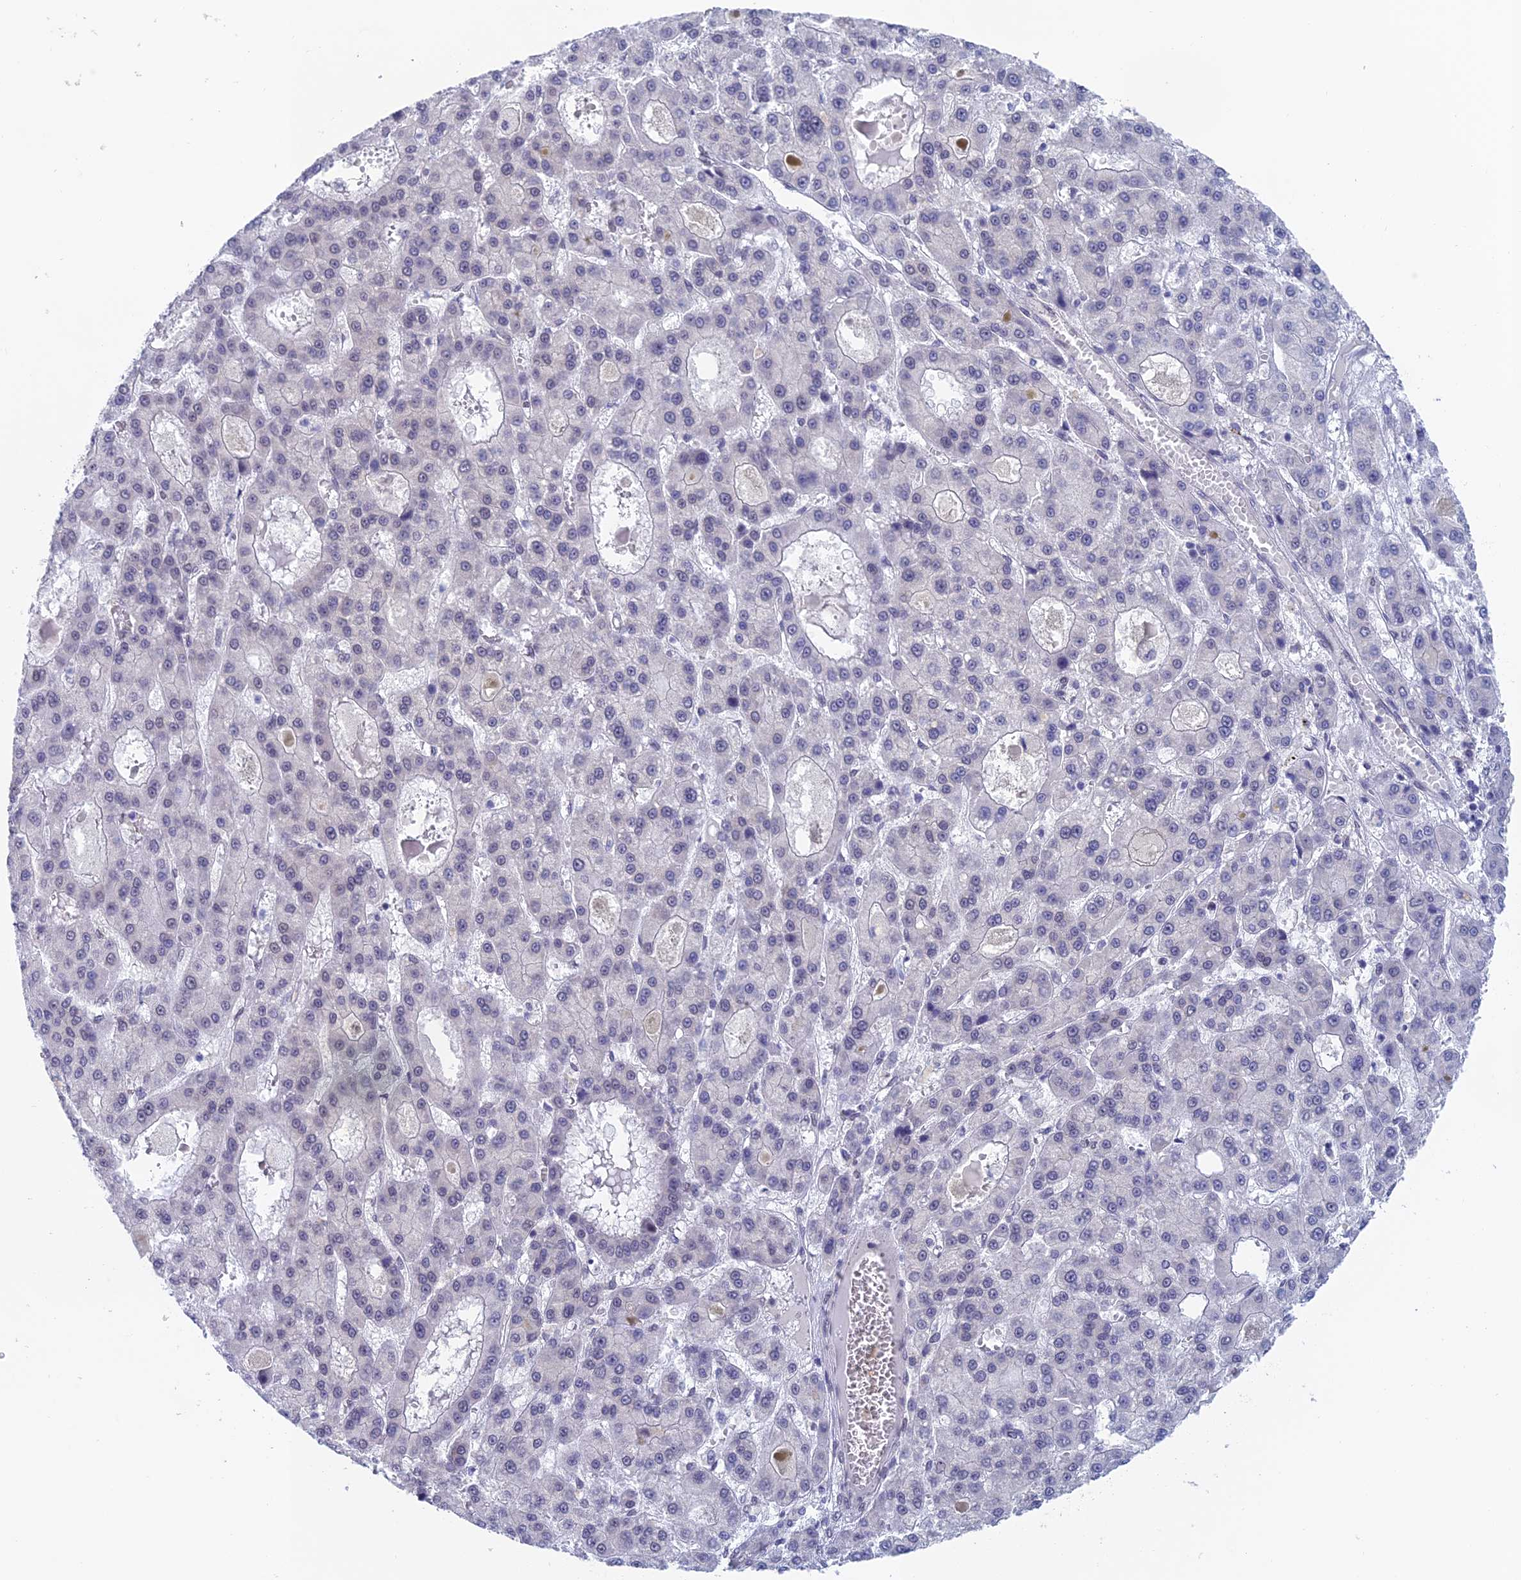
{"staining": {"intensity": "negative", "quantity": "none", "location": "none"}, "tissue": "liver cancer", "cell_type": "Tumor cells", "image_type": "cancer", "snomed": [{"axis": "morphology", "description": "Carcinoma, Hepatocellular, NOS"}, {"axis": "topography", "description": "Liver"}], "caption": "Liver cancer was stained to show a protein in brown. There is no significant positivity in tumor cells. (DAB (3,3'-diaminobenzidine) immunohistochemistry visualized using brightfield microscopy, high magnification).", "gene": "NABP2", "patient": {"sex": "male", "age": 70}}